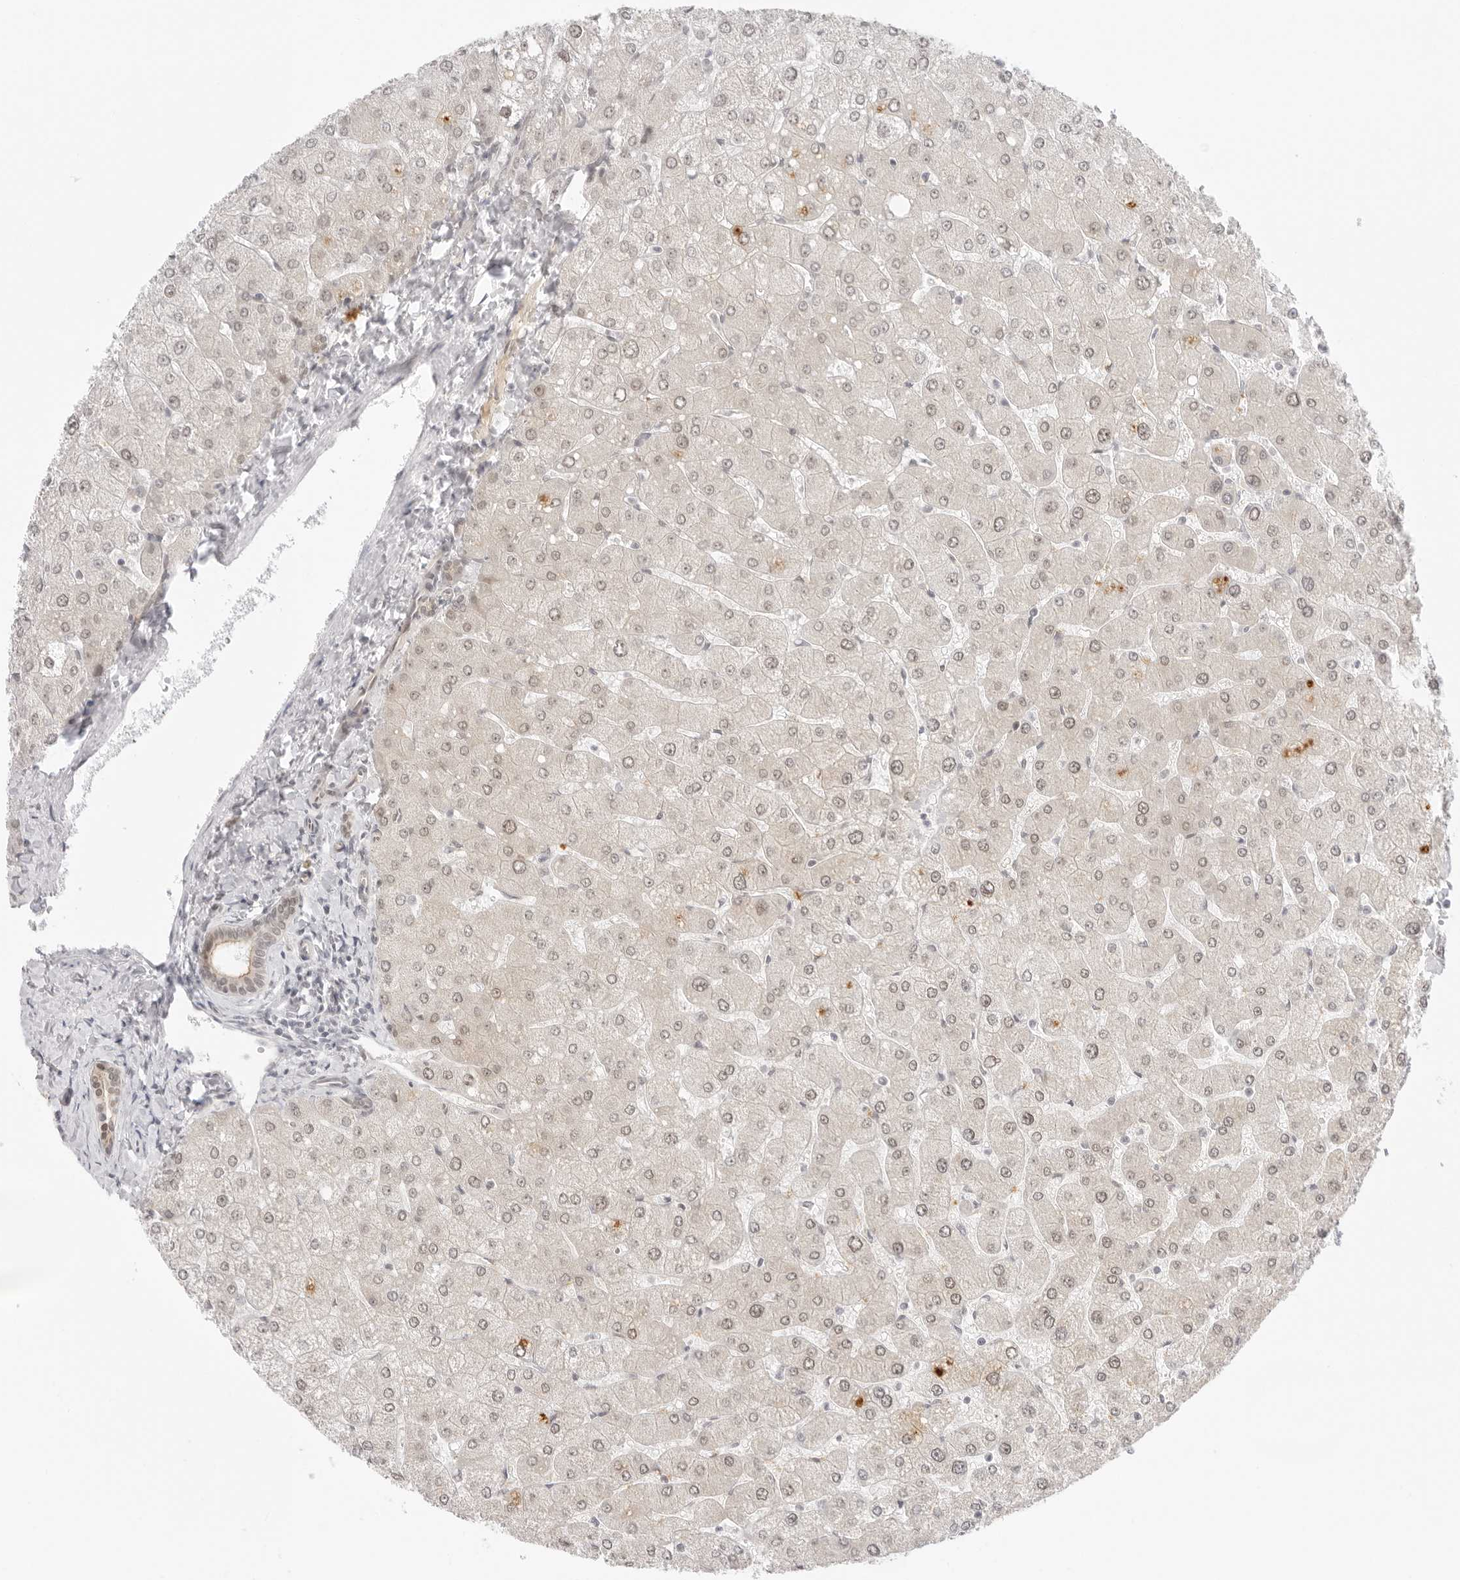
{"staining": {"intensity": "weak", "quantity": "25%-75%", "location": "cytoplasmic/membranous,nuclear"}, "tissue": "liver", "cell_type": "Cholangiocytes", "image_type": "normal", "snomed": [{"axis": "morphology", "description": "Normal tissue, NOS"}, {"axis": "topography", "description": "Liver"}], "caption": "This micrograph exhibits immunohistochemistry staining of normal liver, with low weak cytoplasmic/membranous,nuclear expression in approximately 25%-75% of cholangiocytes.", "gene": "MED18", "patient": {"sex": "male", "age": 55}}